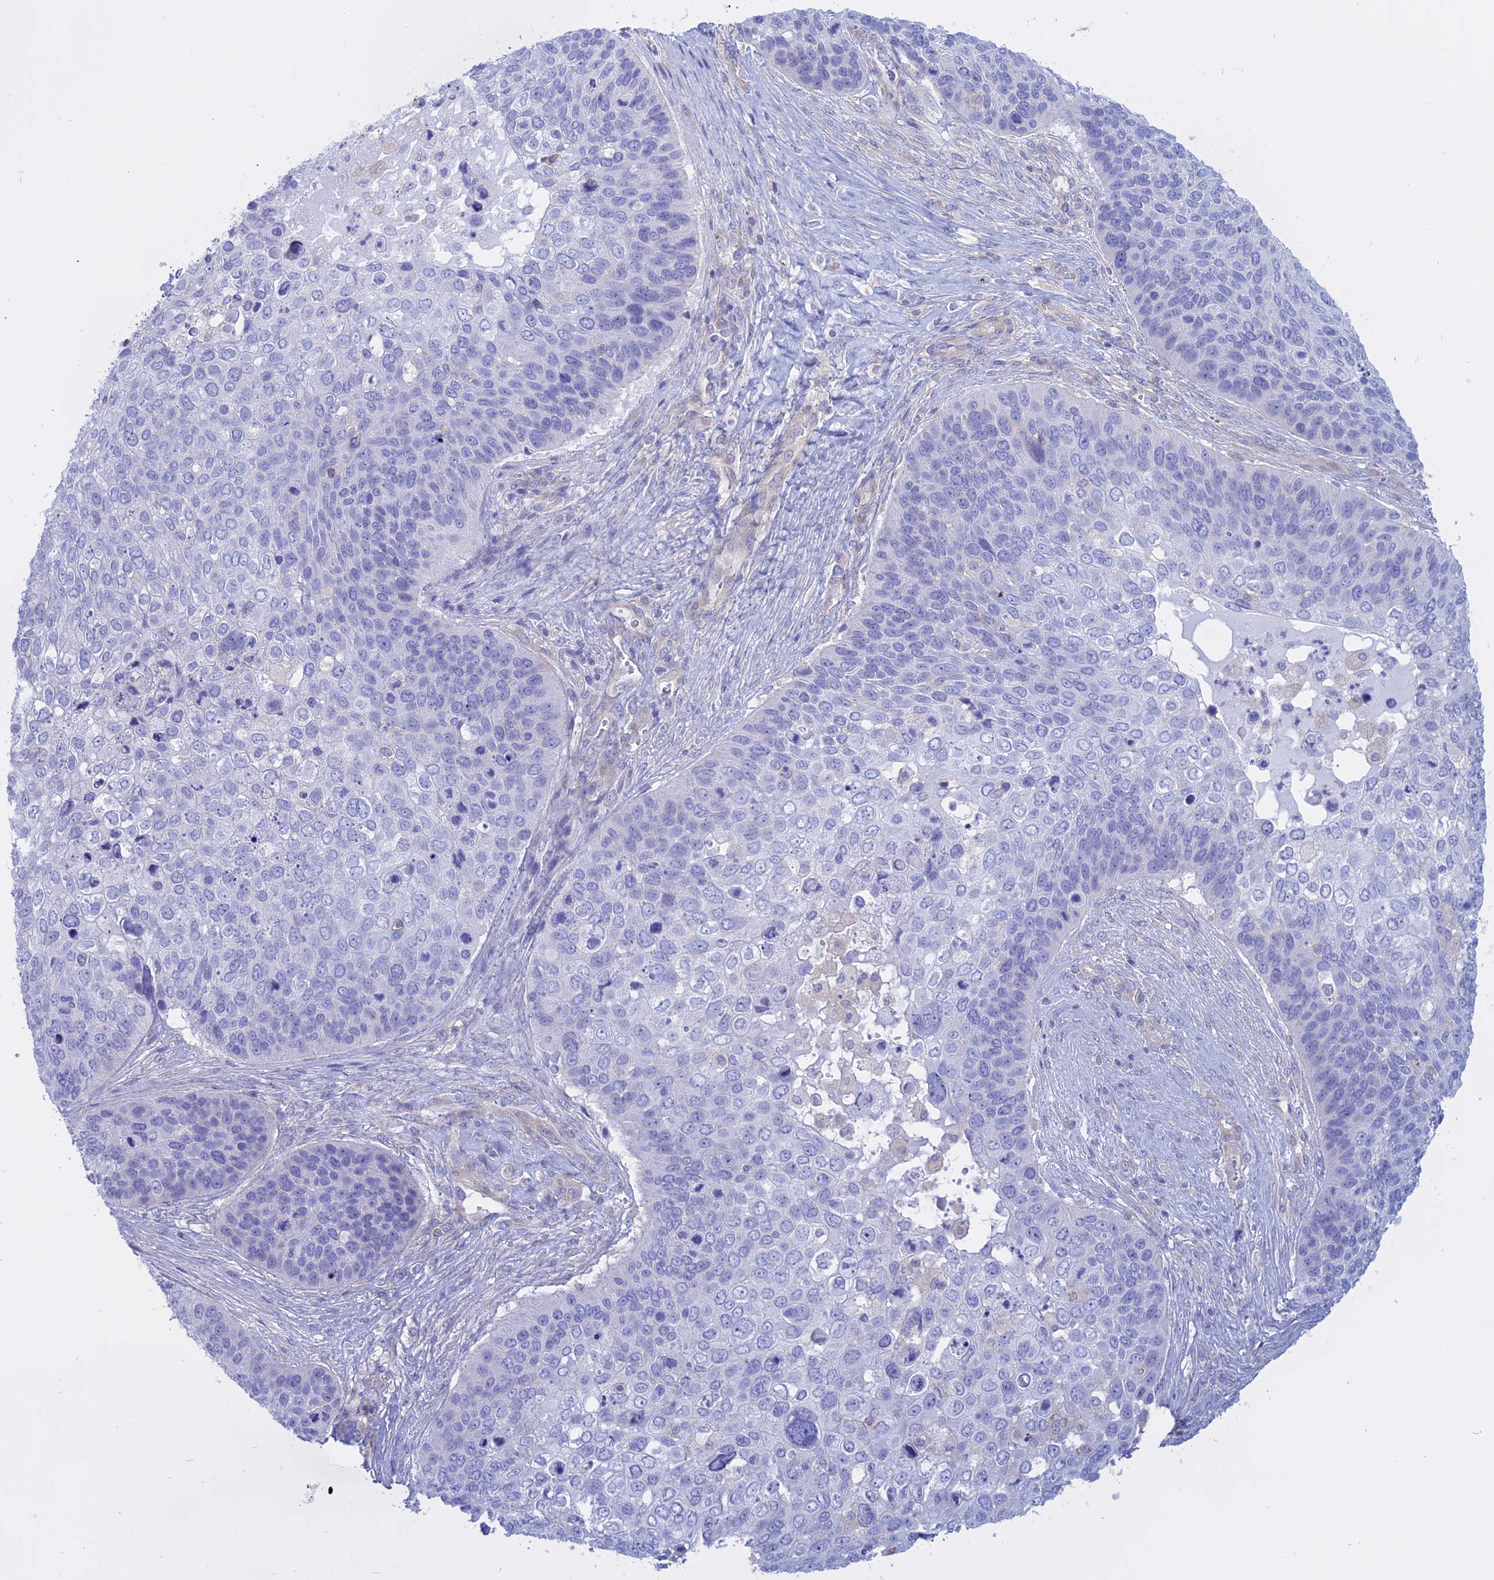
{"staining": {"intensity": "negative", "quantity": "none", "location": "none"}, "tissue": "skin cancer", "cell_type": "Tumor cells", "image_type": "cancer", "snomed": [{"axis": "morphology", "description": "Basal cell carcinoma"}, {"axis": "topography", "description": "Skin"}], "caption": "Immunohistochemical staining of human basal cell carcinoma (skin) exhibits no significant staining in tumor cells.", "gene": "AHCYL1", "patient": {"sex": "female", "age": 74}}